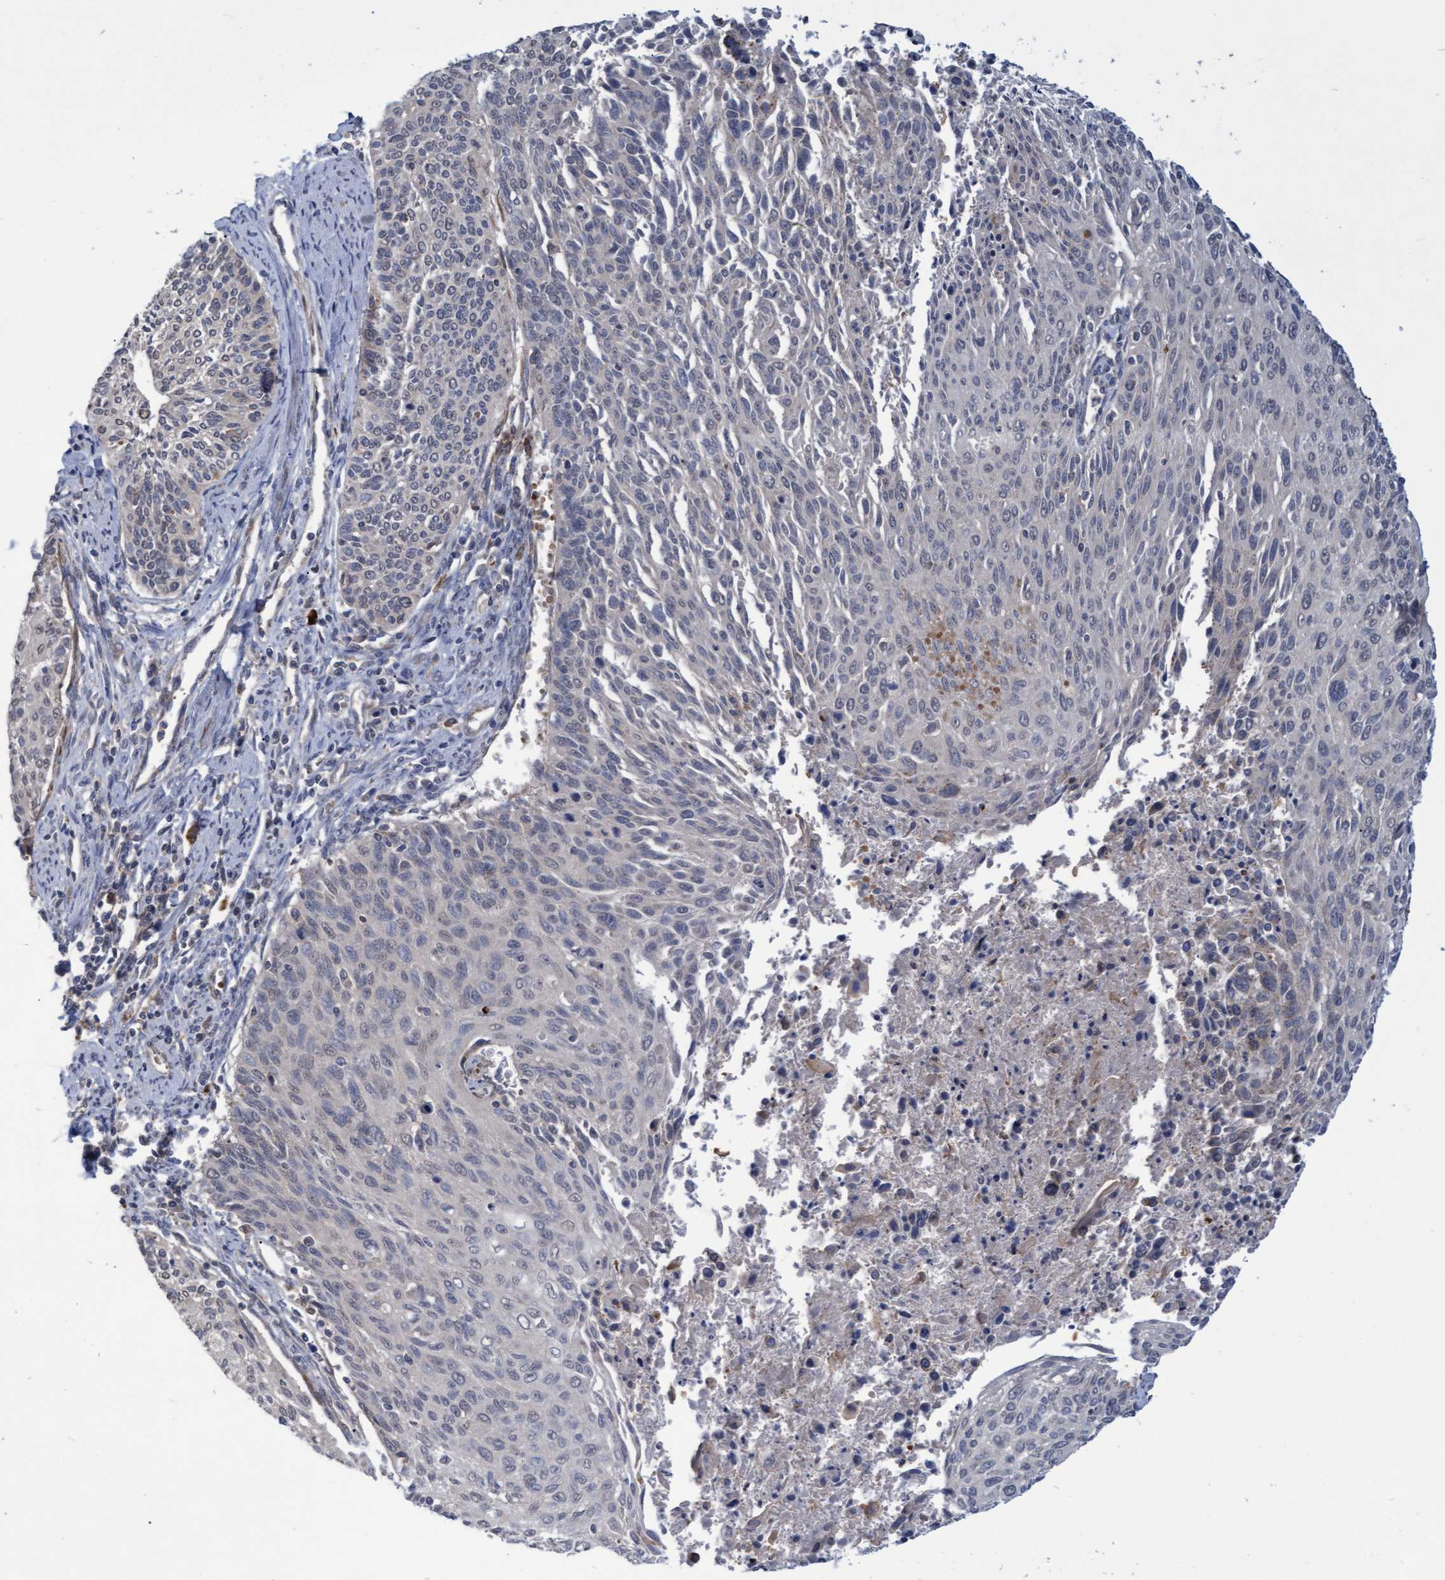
{"staining": {"intensity": "negative", "quantity": "none", "location": "none"}, "tissue": "cervical cancer", "cell_type": "Tumor cells", "image_type": "cancer", "snomed": [{"axis": "morphology", "description": "Squamous cell carcinoma, NOS"}, {"axis": "topography", "description": "Cervix"}], "caption": "Human cervical cancer (squamous cell carcinoma) stained for a protein using immunohistochemistry exhibits no staining in tumor cells.", "gene": "NAA15", "patient": {"sex": "female", "age": 55}}